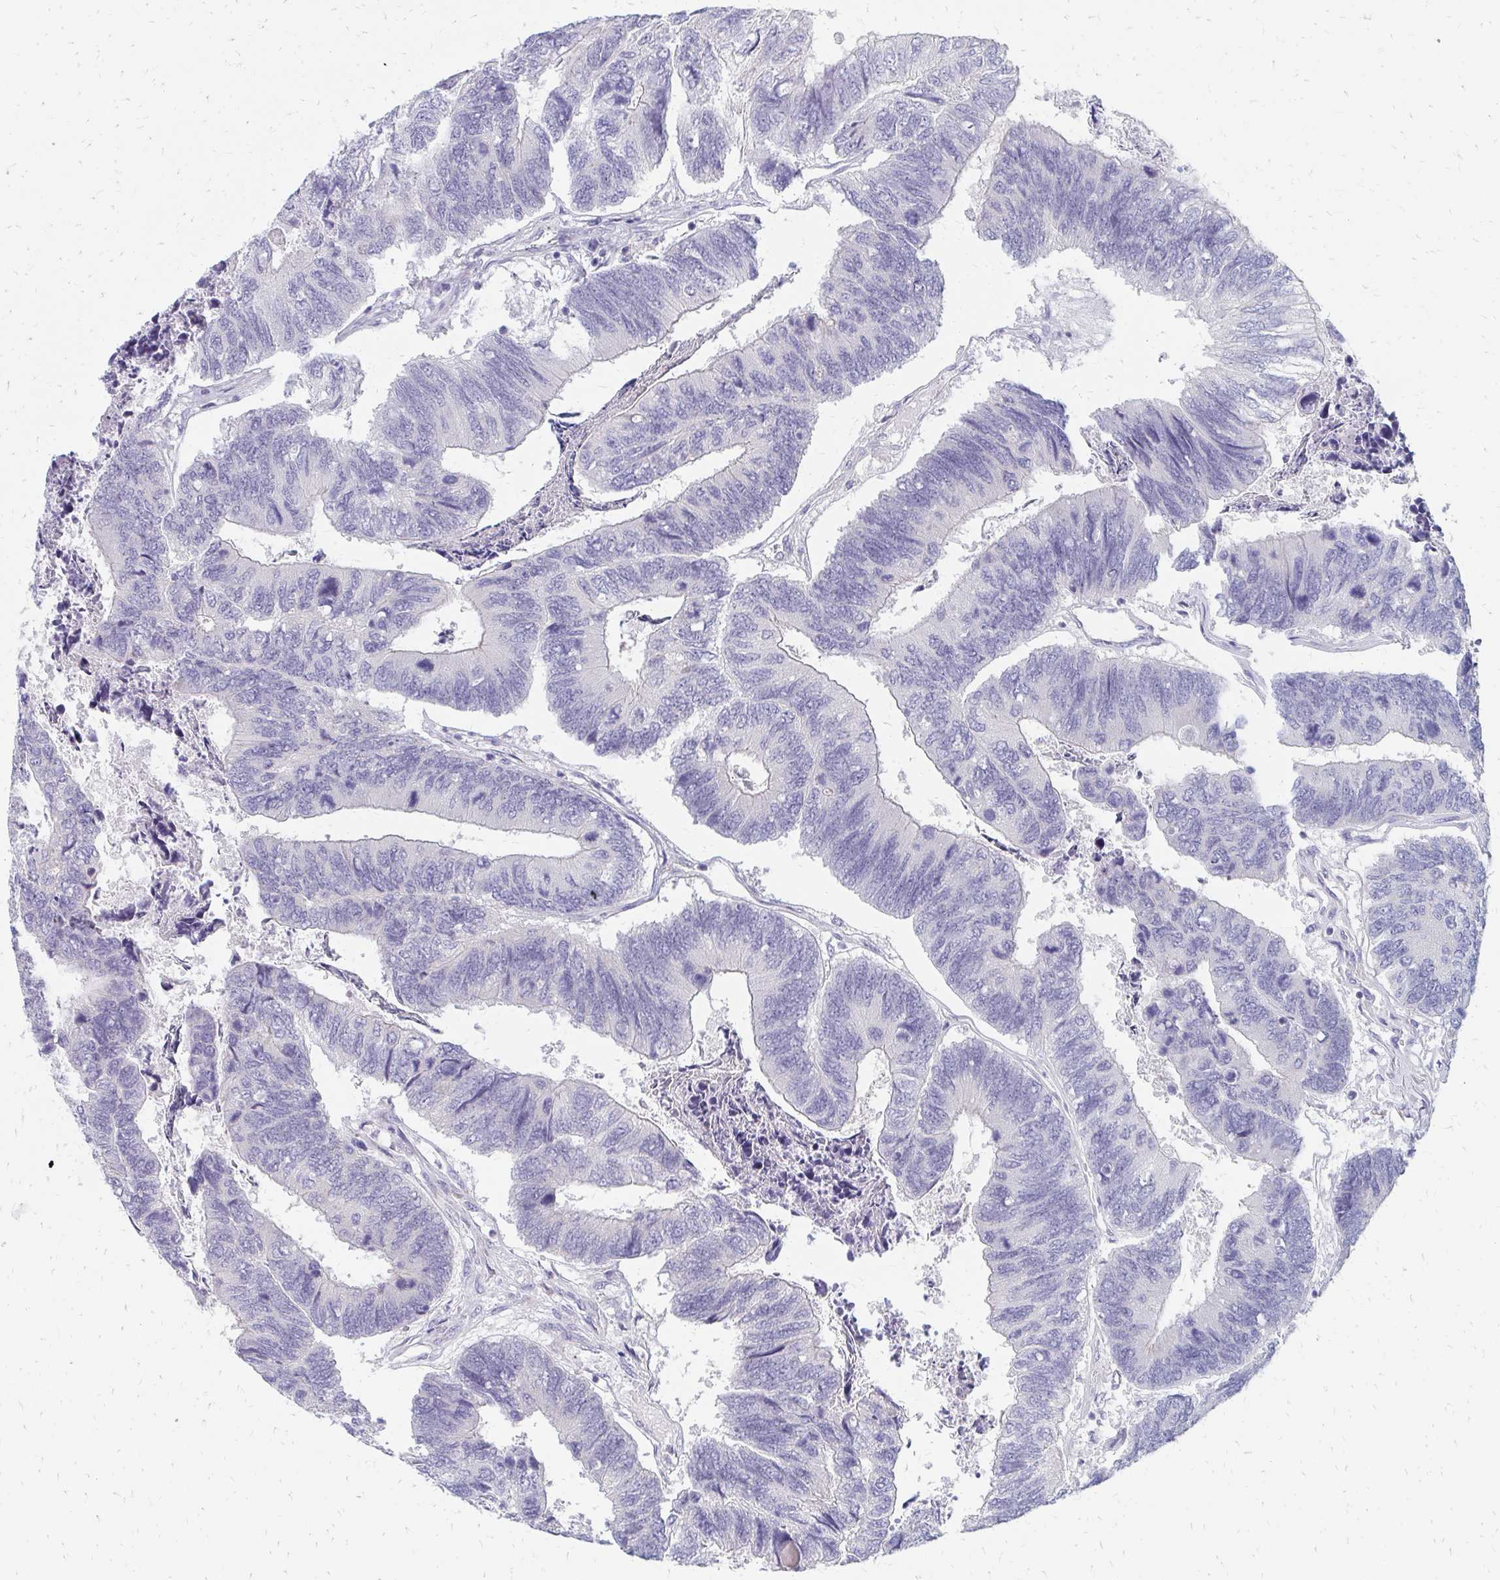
{"staining": {"intensity": "negative", "quantity": "none", "location": "none"}, "tissue": "colorectal cancer", "cell_type": "Tumor cells", "image_type": "cancer", "snomed": [{"axis": "morphology", "description": "Adenocarcinoma, NOS"}, {"axis": "topography", "description": "Colon"}], "caption": "Immunohistochemistry photomicrograph of neoplastic tissue: colorectal cancer (adenocarcinoma) stained with DAB displays no significant protein expression in tumor cells. The staining was performed using DAB to visualize the protein expression in brown, while the nuclei were stained in blue with hematoxylin (Magnification: 20x).", "gene": "OR10V1", "patient": {"sex": "female", "age": 67}}